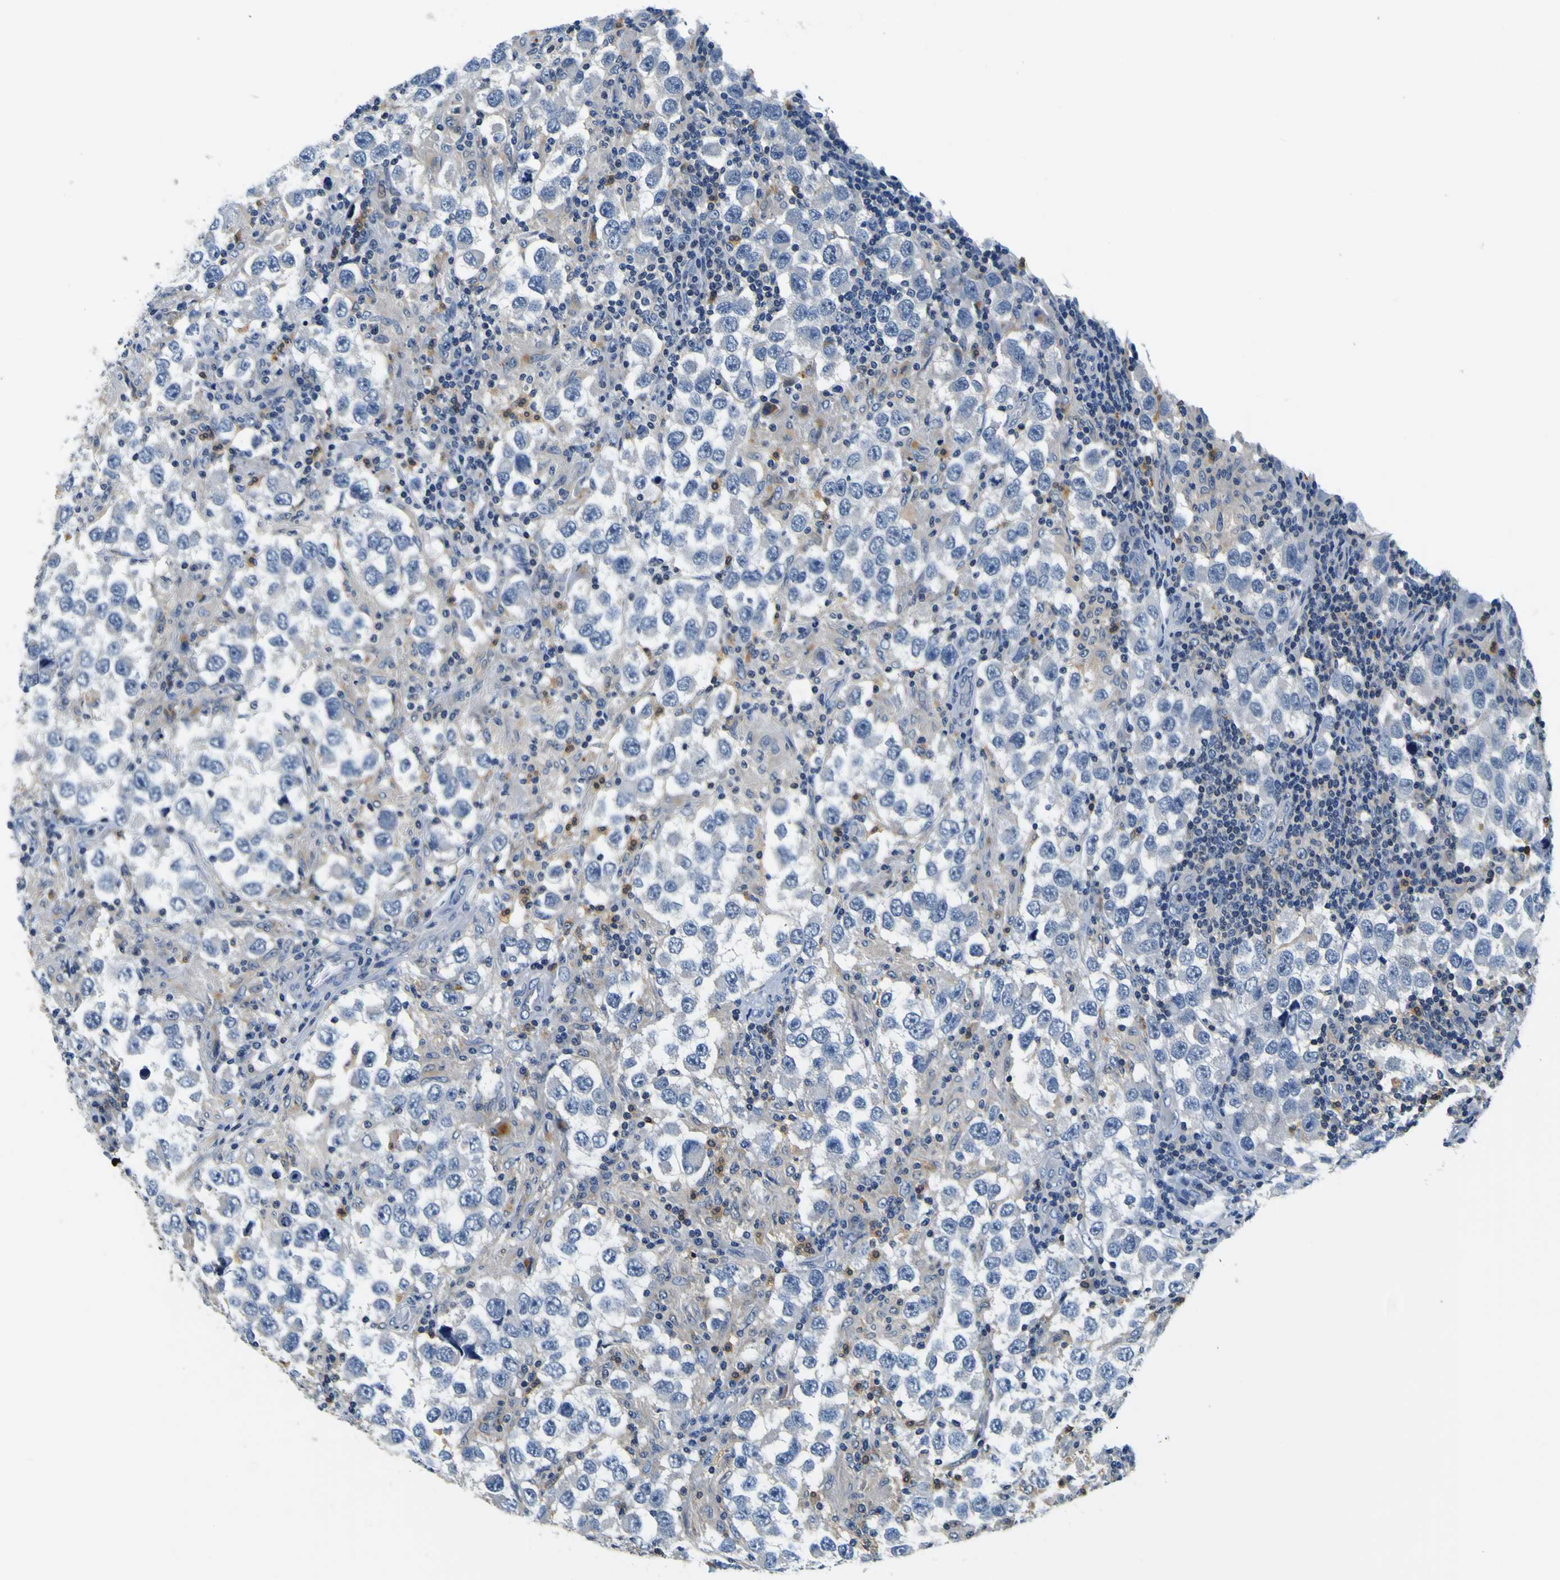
{"staining": {"intensity": "negative", "quantity": "none", "location": "none"}, "tissue": "testis cancer", "cell_type": "Tumor cells", "image_type": "cancer", "snomed": [{"axis": "morphology", "description": "Carcinoma, Embryonal, NOS"}, {"axis": "topography", "description": "Testis"}], "caption": "An immunohistochemistry micrograph of embryonal carcinoma (testis) is shown. There is no staining in tumor cells of embryonal carcinoma (testis).", "gene": "TNIK", "patient": {"sex": "male", "age": 21}}